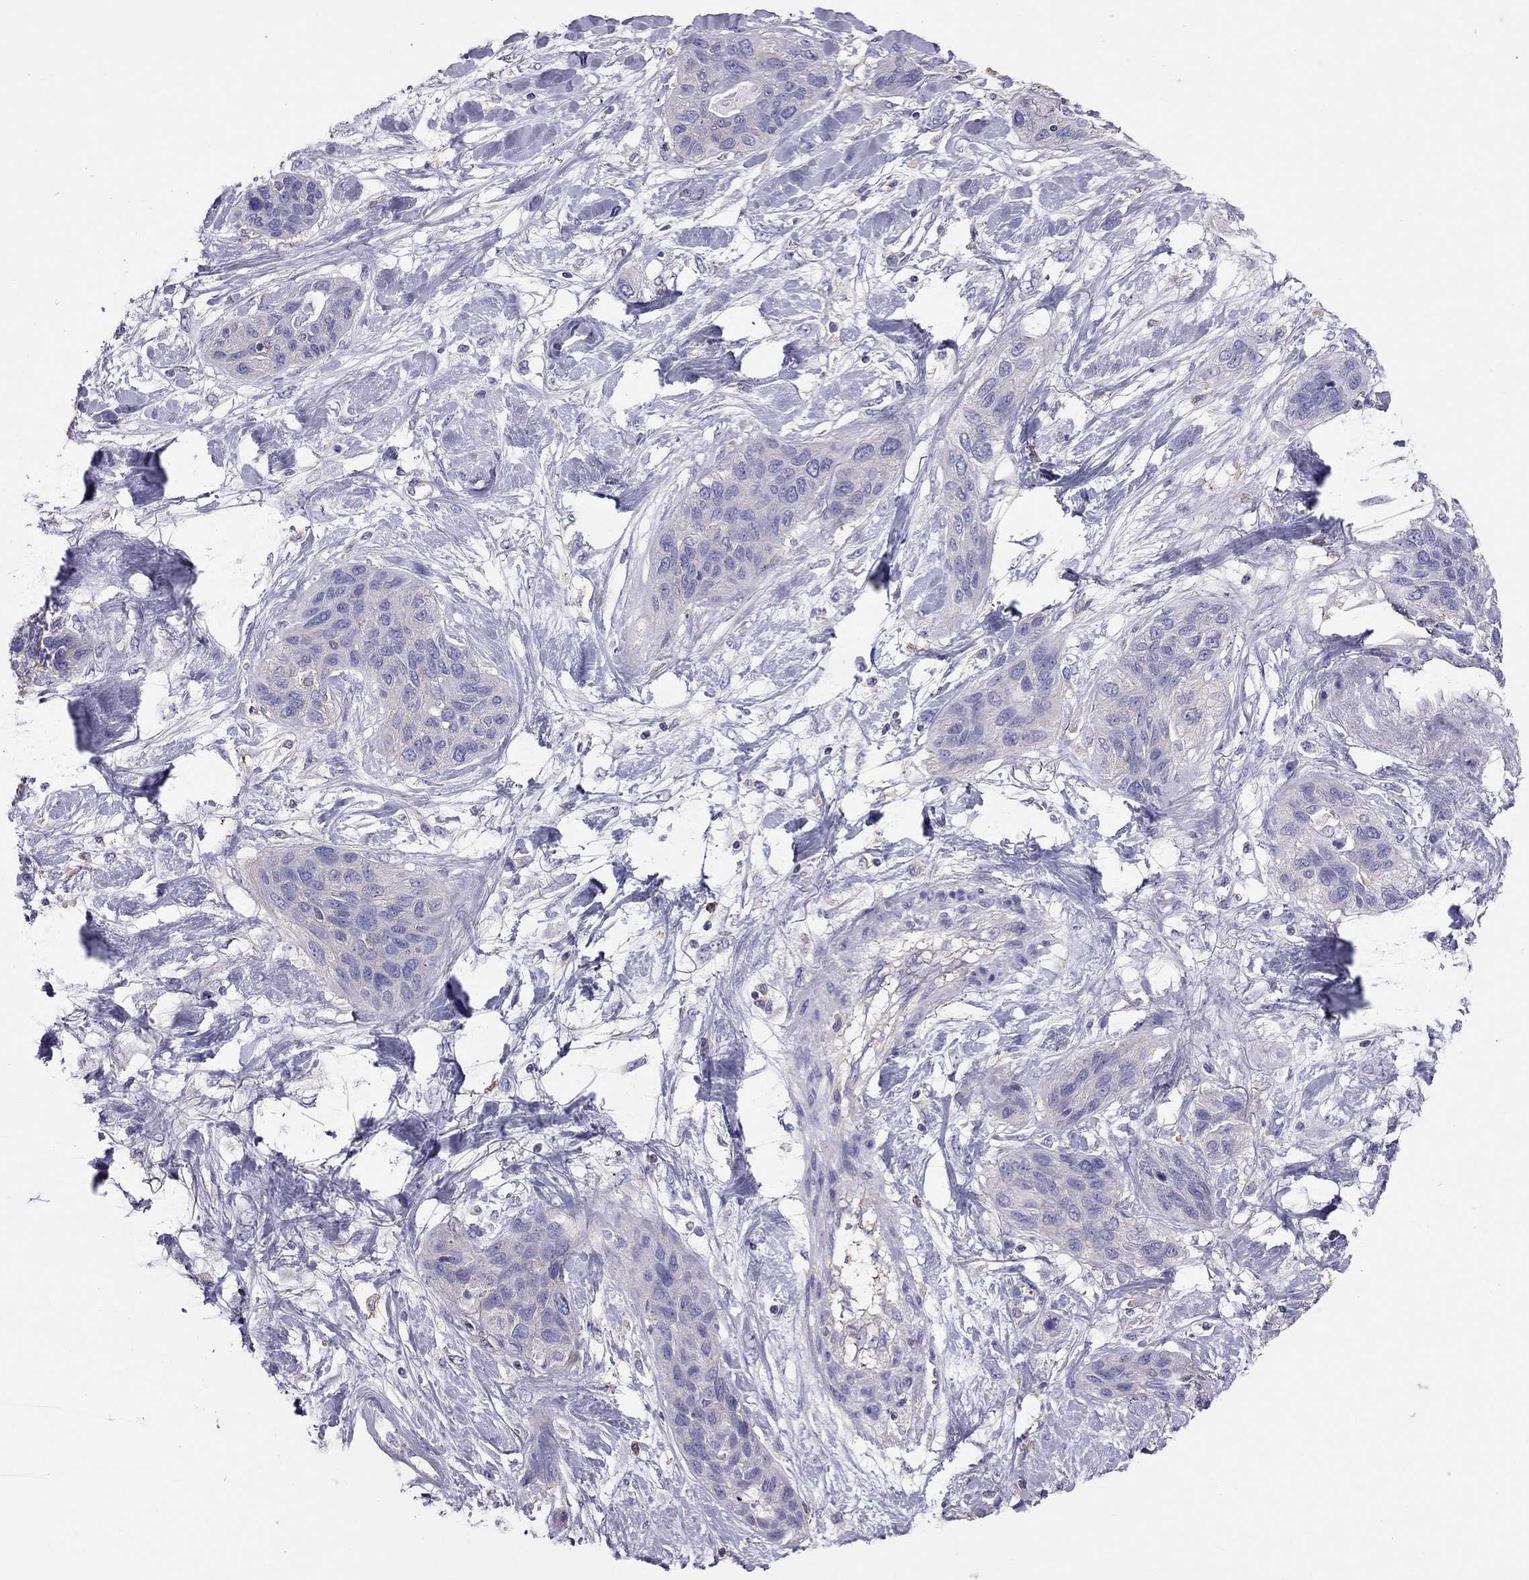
{"staining": {"intensity": "negative", "quantity": "none", "location": "none"}, "tissue": "lung cancer", "cell_type": "Tumor cells", "image_type": "cancer", "snomed": [{"axis": "morphology", "description": "Squamous cell carcinoma, NOS"}, {"axis": "topography", "description": "Lung"}], "caption": "Immunohistochemistry of human lung squamous cell carcinoma exhibits no expression in tumor cells.", "gene": "TEX22", "patient": {"sex": "female", "age": 70}}